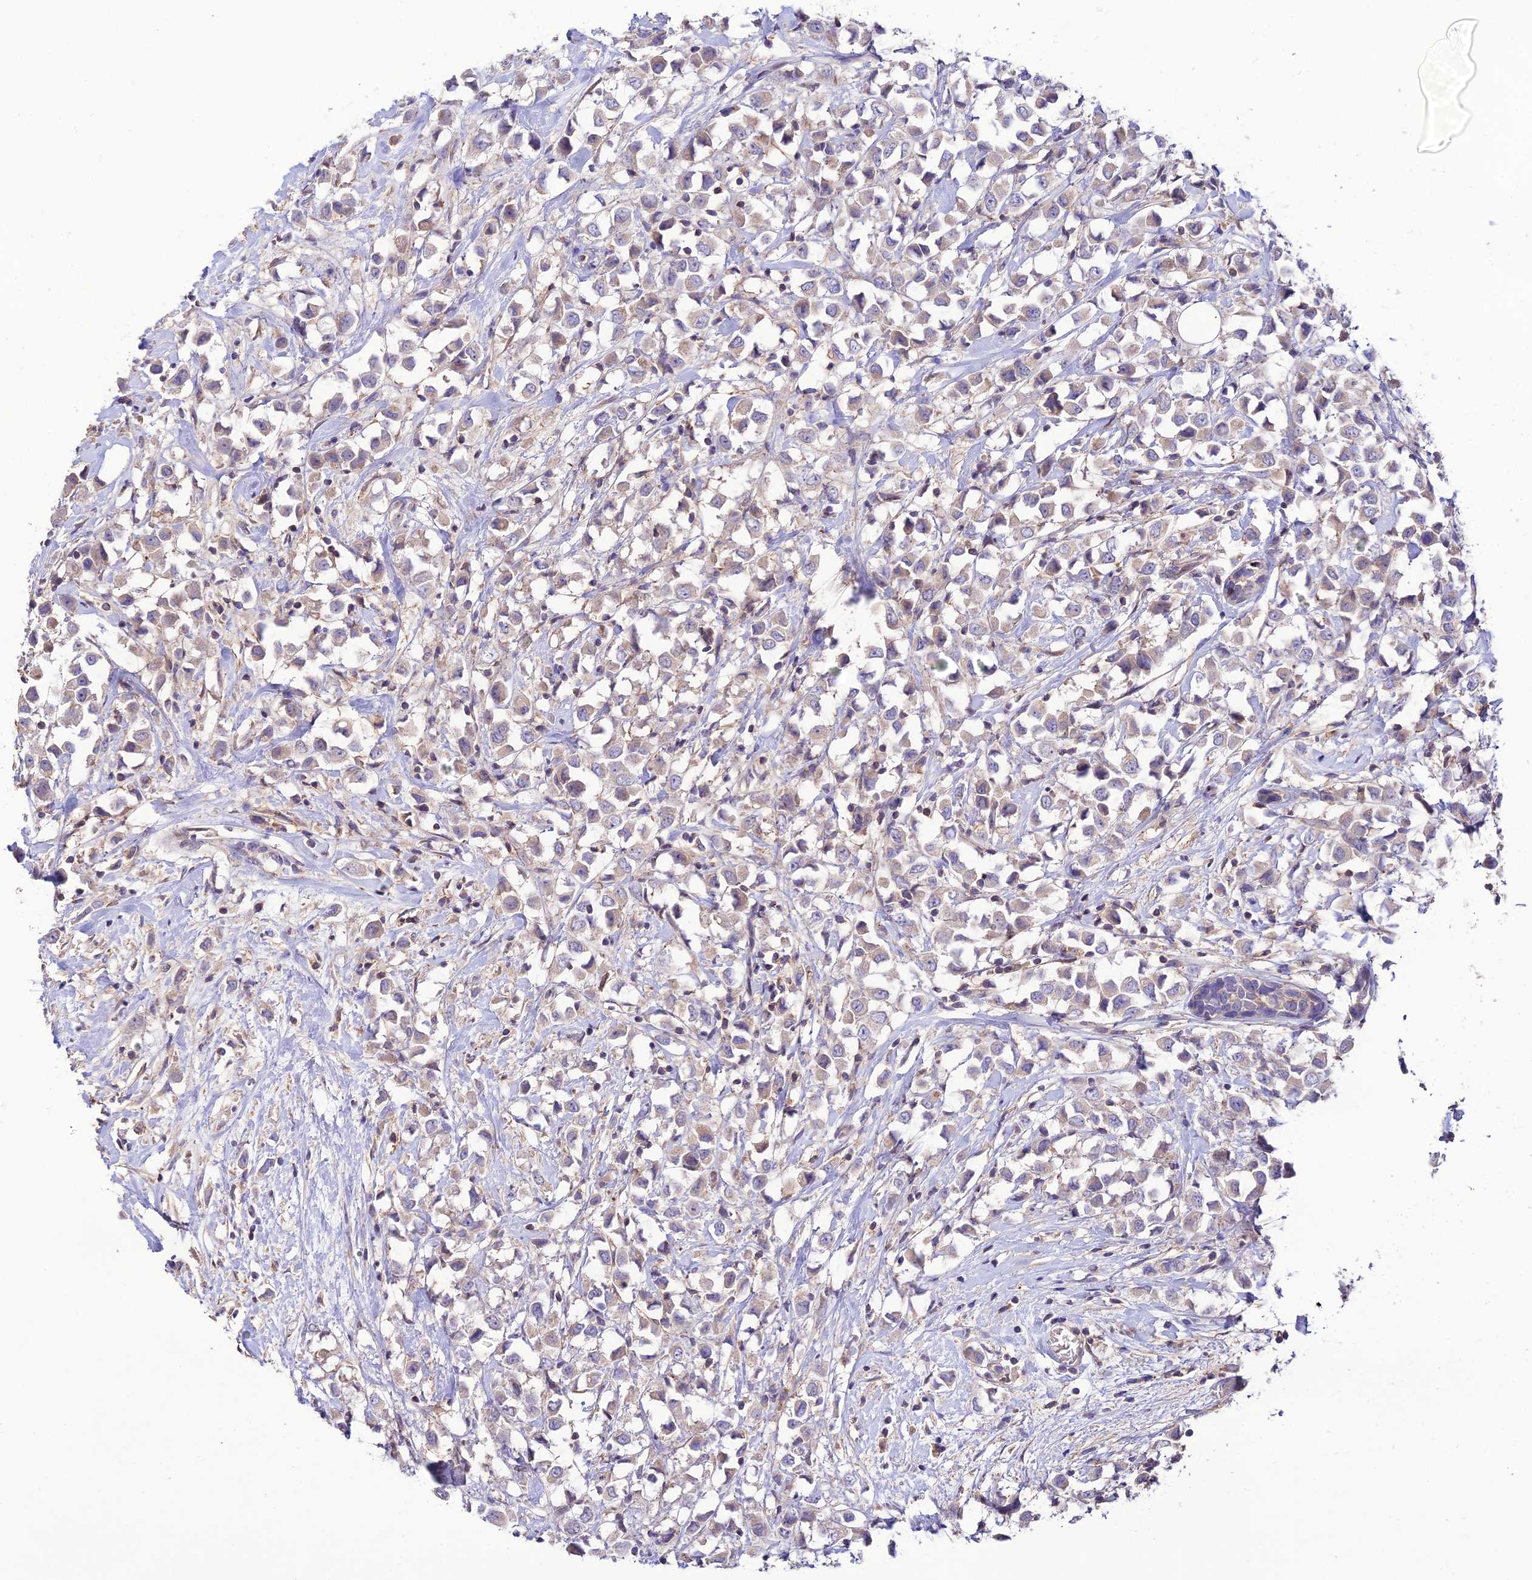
{"staining": {"intensity": "weak", "quantity": "<25%", "location": "cytoplasmic/membranous"}, "tissue": "breast cancer", "cell_type": "Tumor cells", "image_type": "cancer", "snomed": [{"axis": "morphology", "description": "Duct carcinoma"}, {"axis": "topography", "description": "Breast"}], "caption": "An immunohistochemistry (IHC) photomicrograph of breast cancer (invasive ductal carcinoma) is shown. There is no staining in tumor cells of breast cancer (invasive ductal carcinoma). The staining was performed using DAB (3,3'-diaminobenzidine) to visualize the protein expression in brown, while the nuclei were stained in blue with hematoxylin (Magnification: 20x).", "gene": "BRME1", "patient": {"sex": "female", "age": 61}}